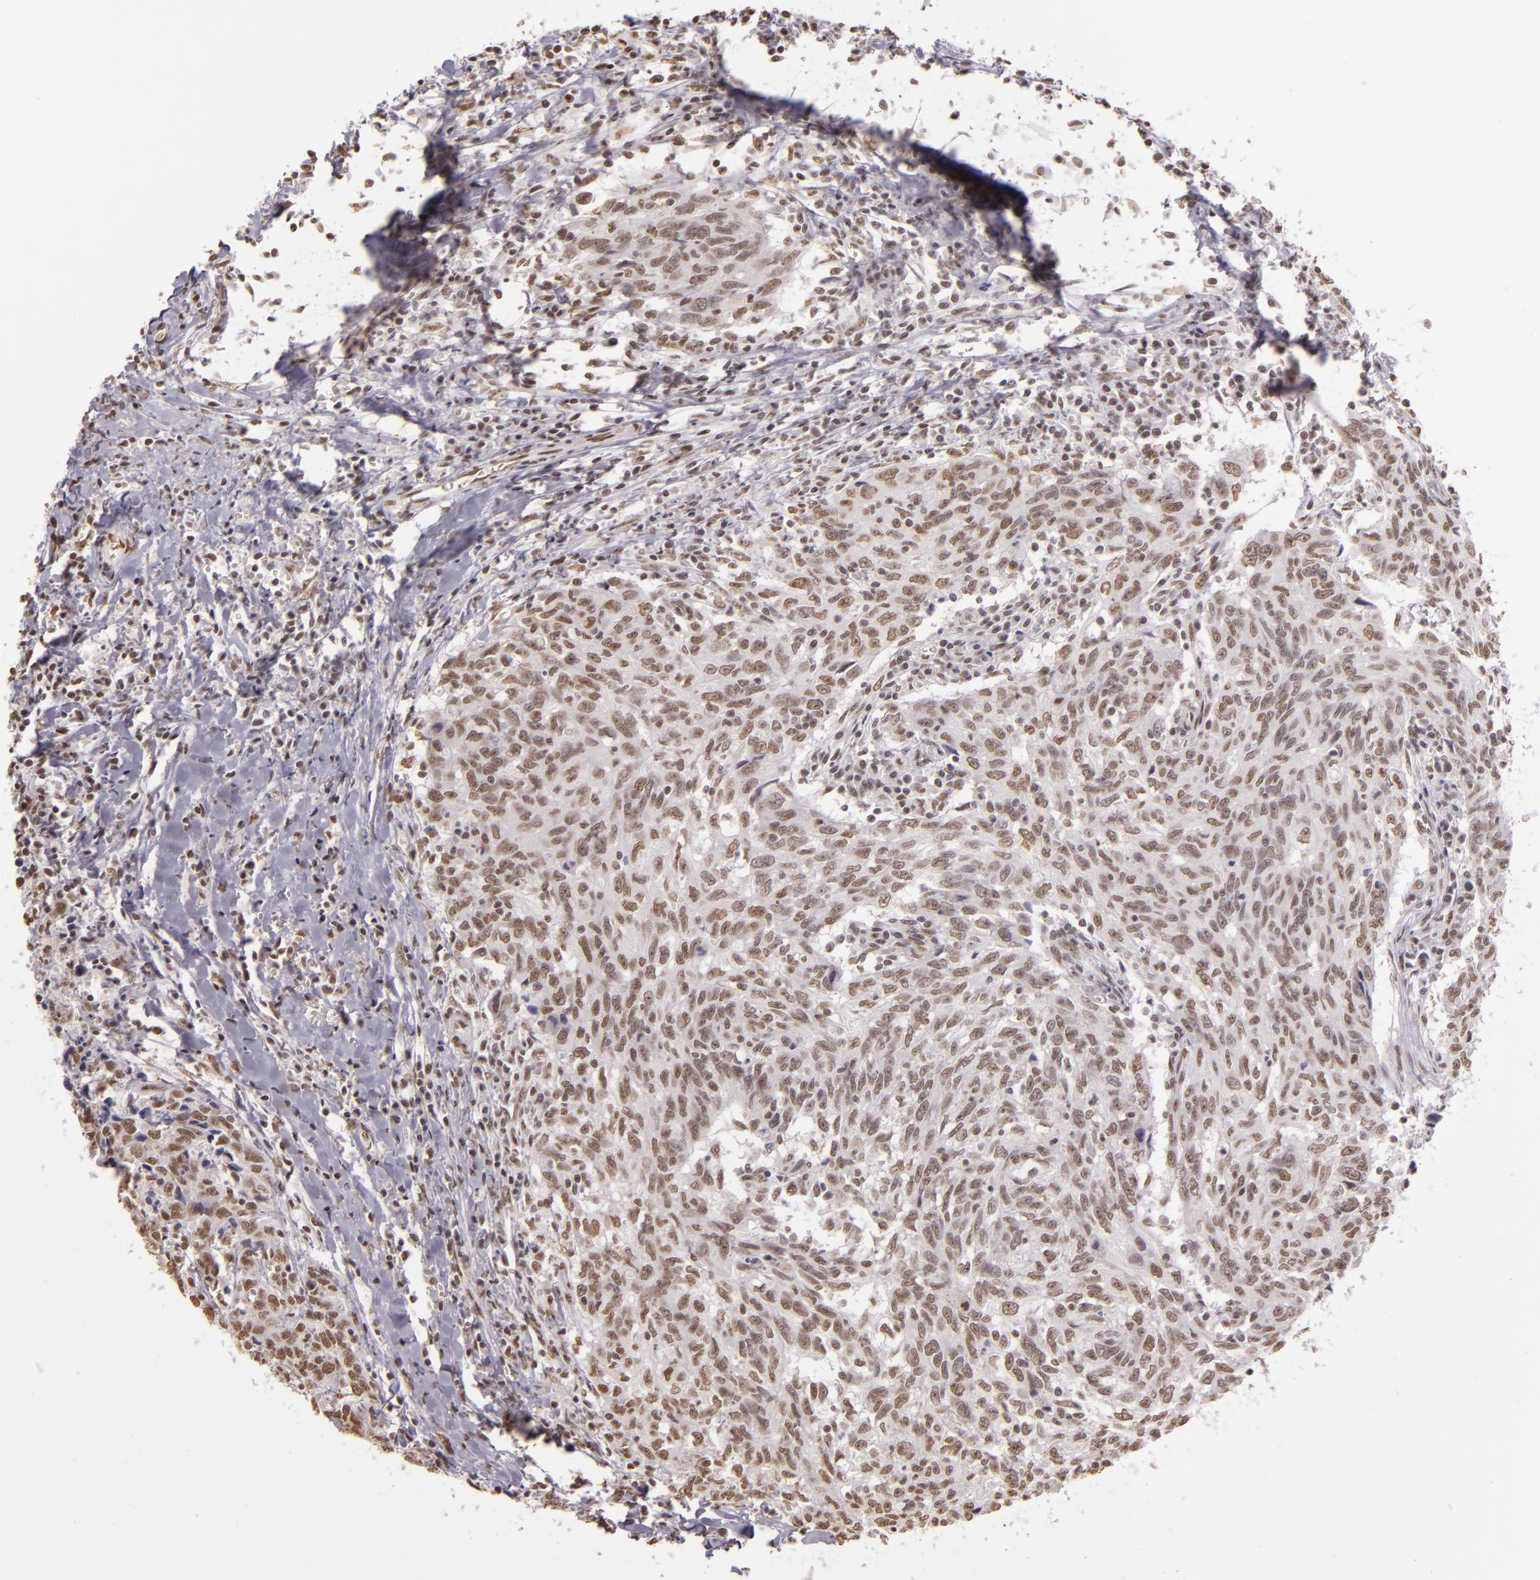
{"staining": {"intensity": "weak", "quantity": ">75%", "location": "nuclear"}, "tissue": "breast cancer", "cell_type": "Tumor cells", "image_type": "cancer", "snomed": [{"axis": "morphology", "description": "Duct carcinoma"}, {"axis": "topography", "description": "Breast"}], "caption": "Weak nuclear expression for a protein is identified in about >75% of tumor cells of breast cancer (invasive ductal carcinoma) using immunohistochemistry.", "gene": "PAPOLA", "patient": {"sex": "female", "age": 50}}